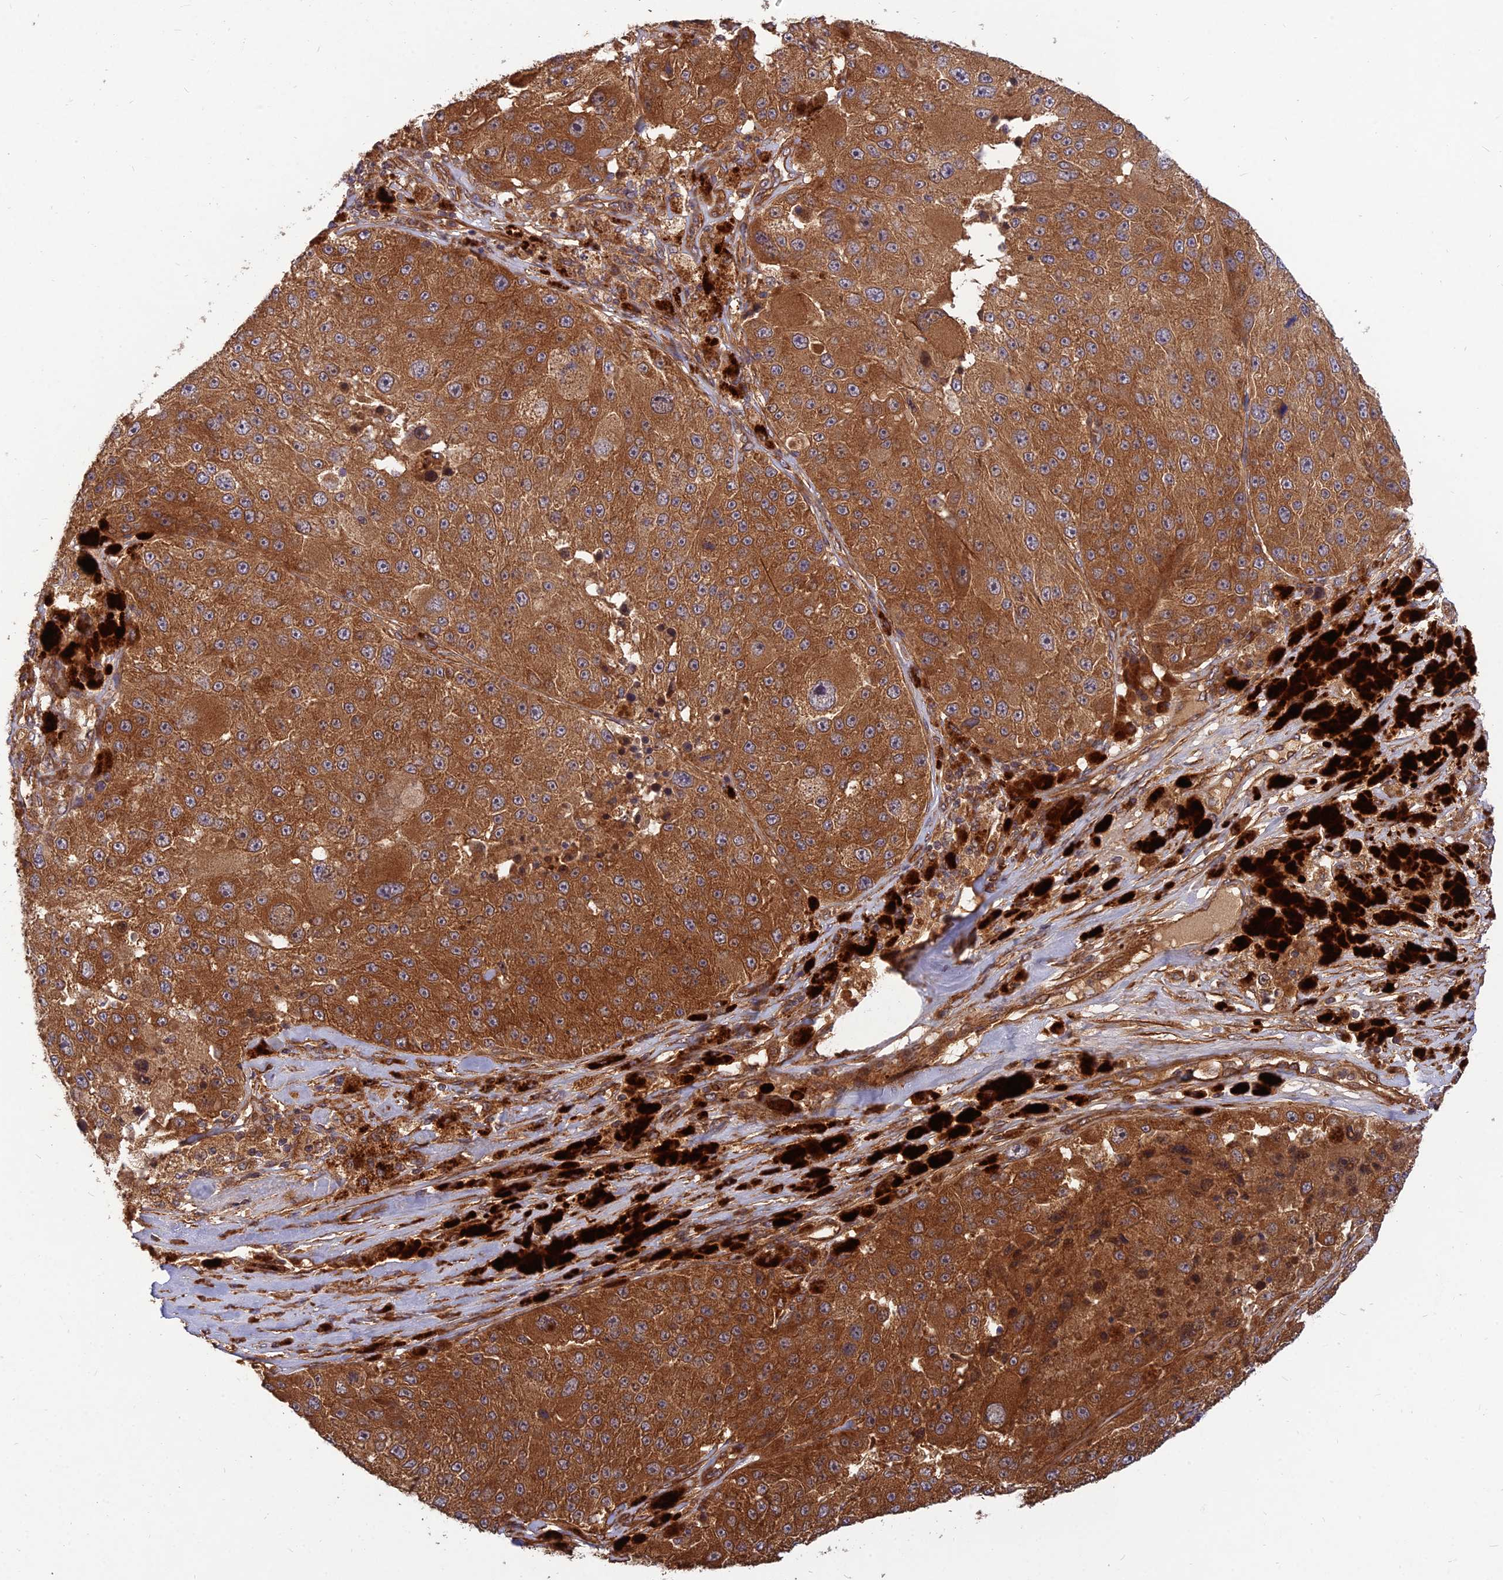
{"staining": {"intensity": "strong", "quantity": ">75%", "location": "cytoplasmic/membranous"}, "tissue": "melanoma", "cell_type": "Tumor cells", "image_type": "cancer", "snomed": [{"axis": "morphology", "description": "Malignant melanoma, Metastatic site"}, {"axis": "topography", "description": "Lymph node"}], "caption": "Malignant melanoma (metastatic site) stained with a brown dye exhibits strong cytoplasmic/membranous positive positivity in approximately >75% of tumor cells.", "gene": "RELCH", "patient": {"sex": "male", "age": 62}}